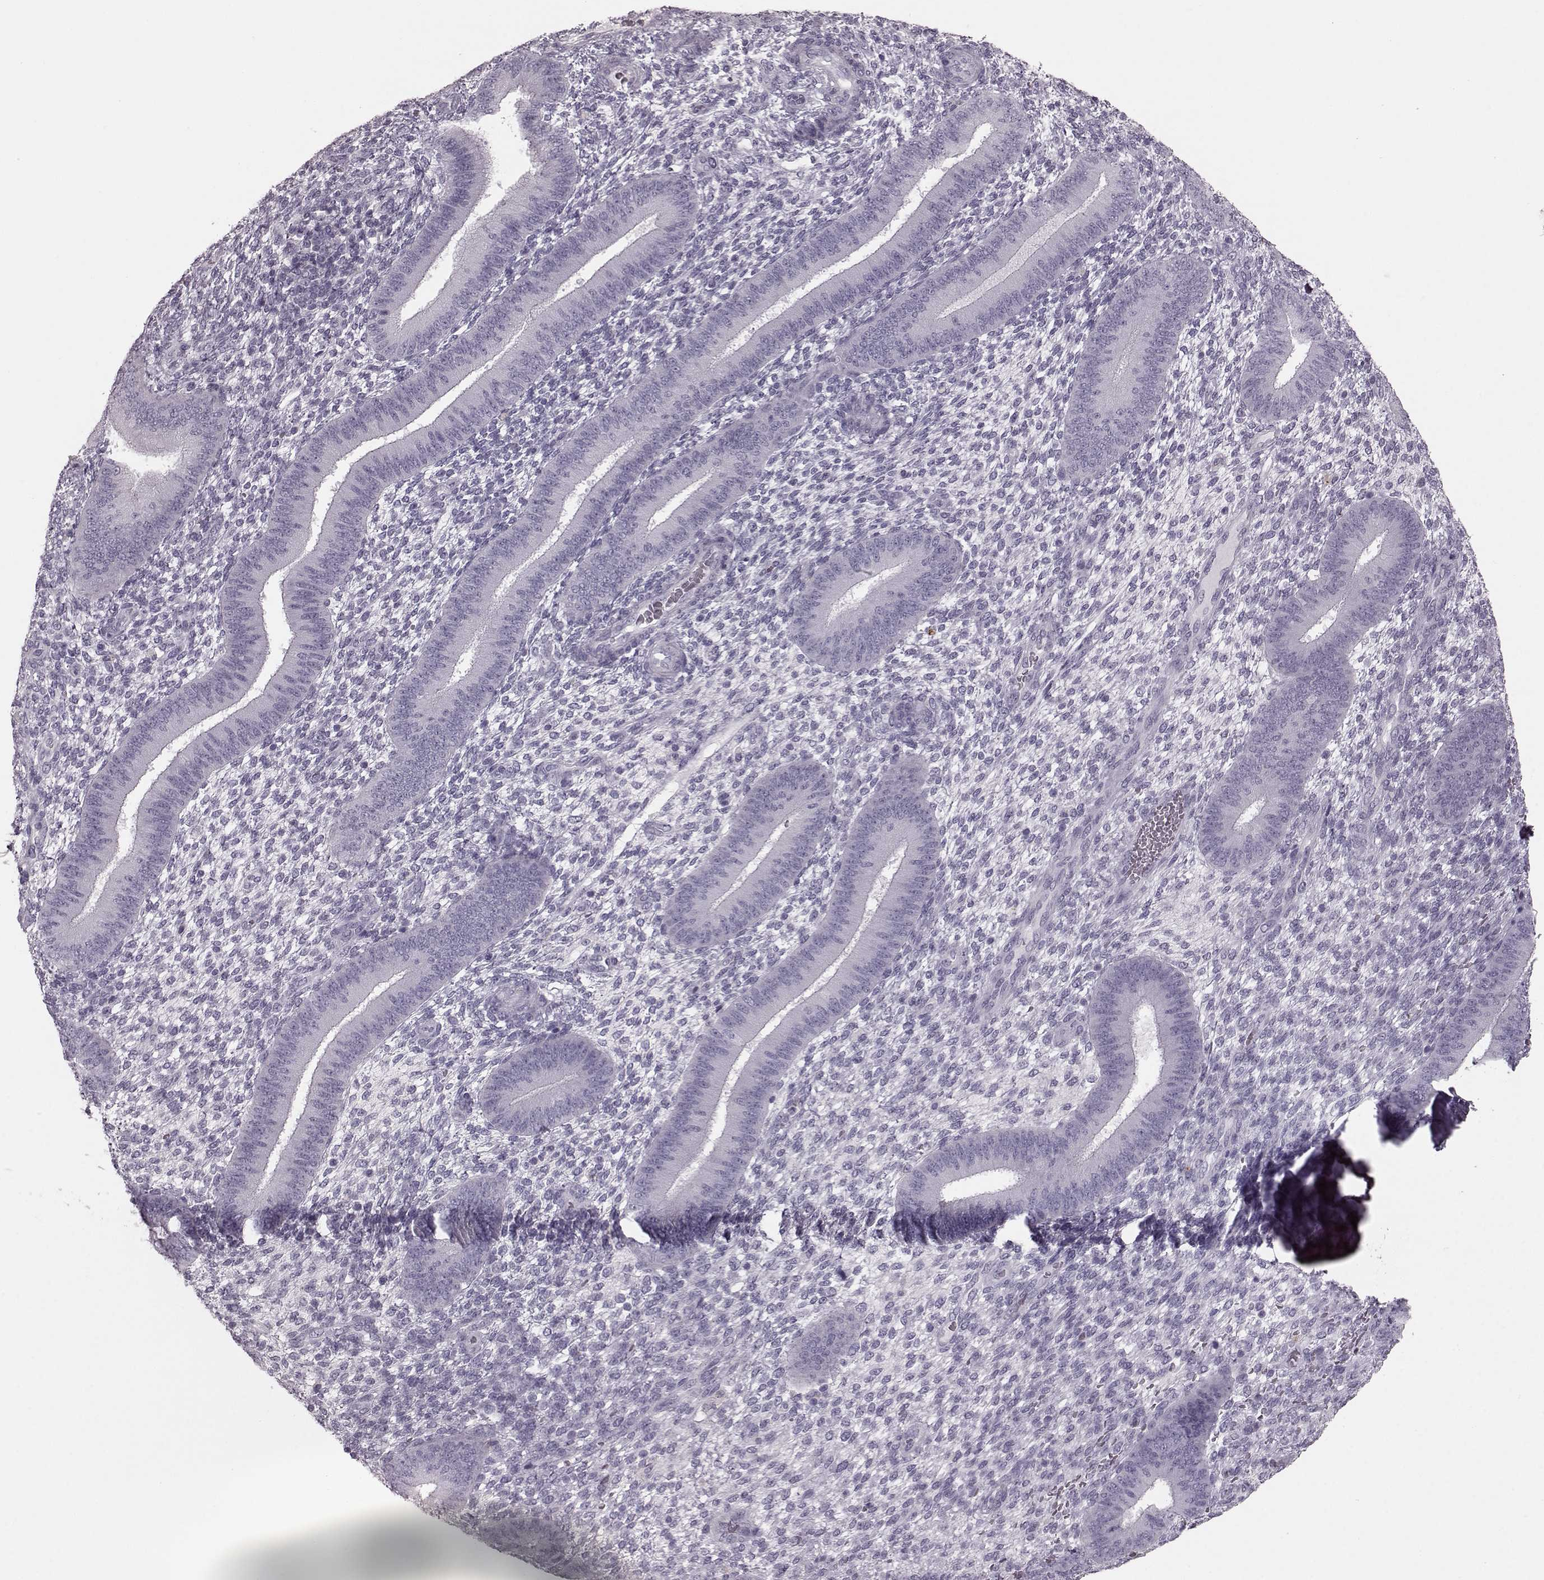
{"staining": {"intensity": "negative", "quantity": "none", "location": "none"}, "tissue": "endometrium", "cell_type": "Cells in endometrial stroma", "image_type": "normal", "snomed": [{"axis": "morphology", "description": "Normal tissue, NOS"}, {"axis": "topography", "description": "Endometrium"}], "caption": "DAB (3,3'-diaminobenzidine) immunohistochemical staining of unremarkable endometrium exhibits no significant positivity in cells in endometrial stroma.", "gene": "CRYBA2", "patient": {"sex": "female", "age": 39}}